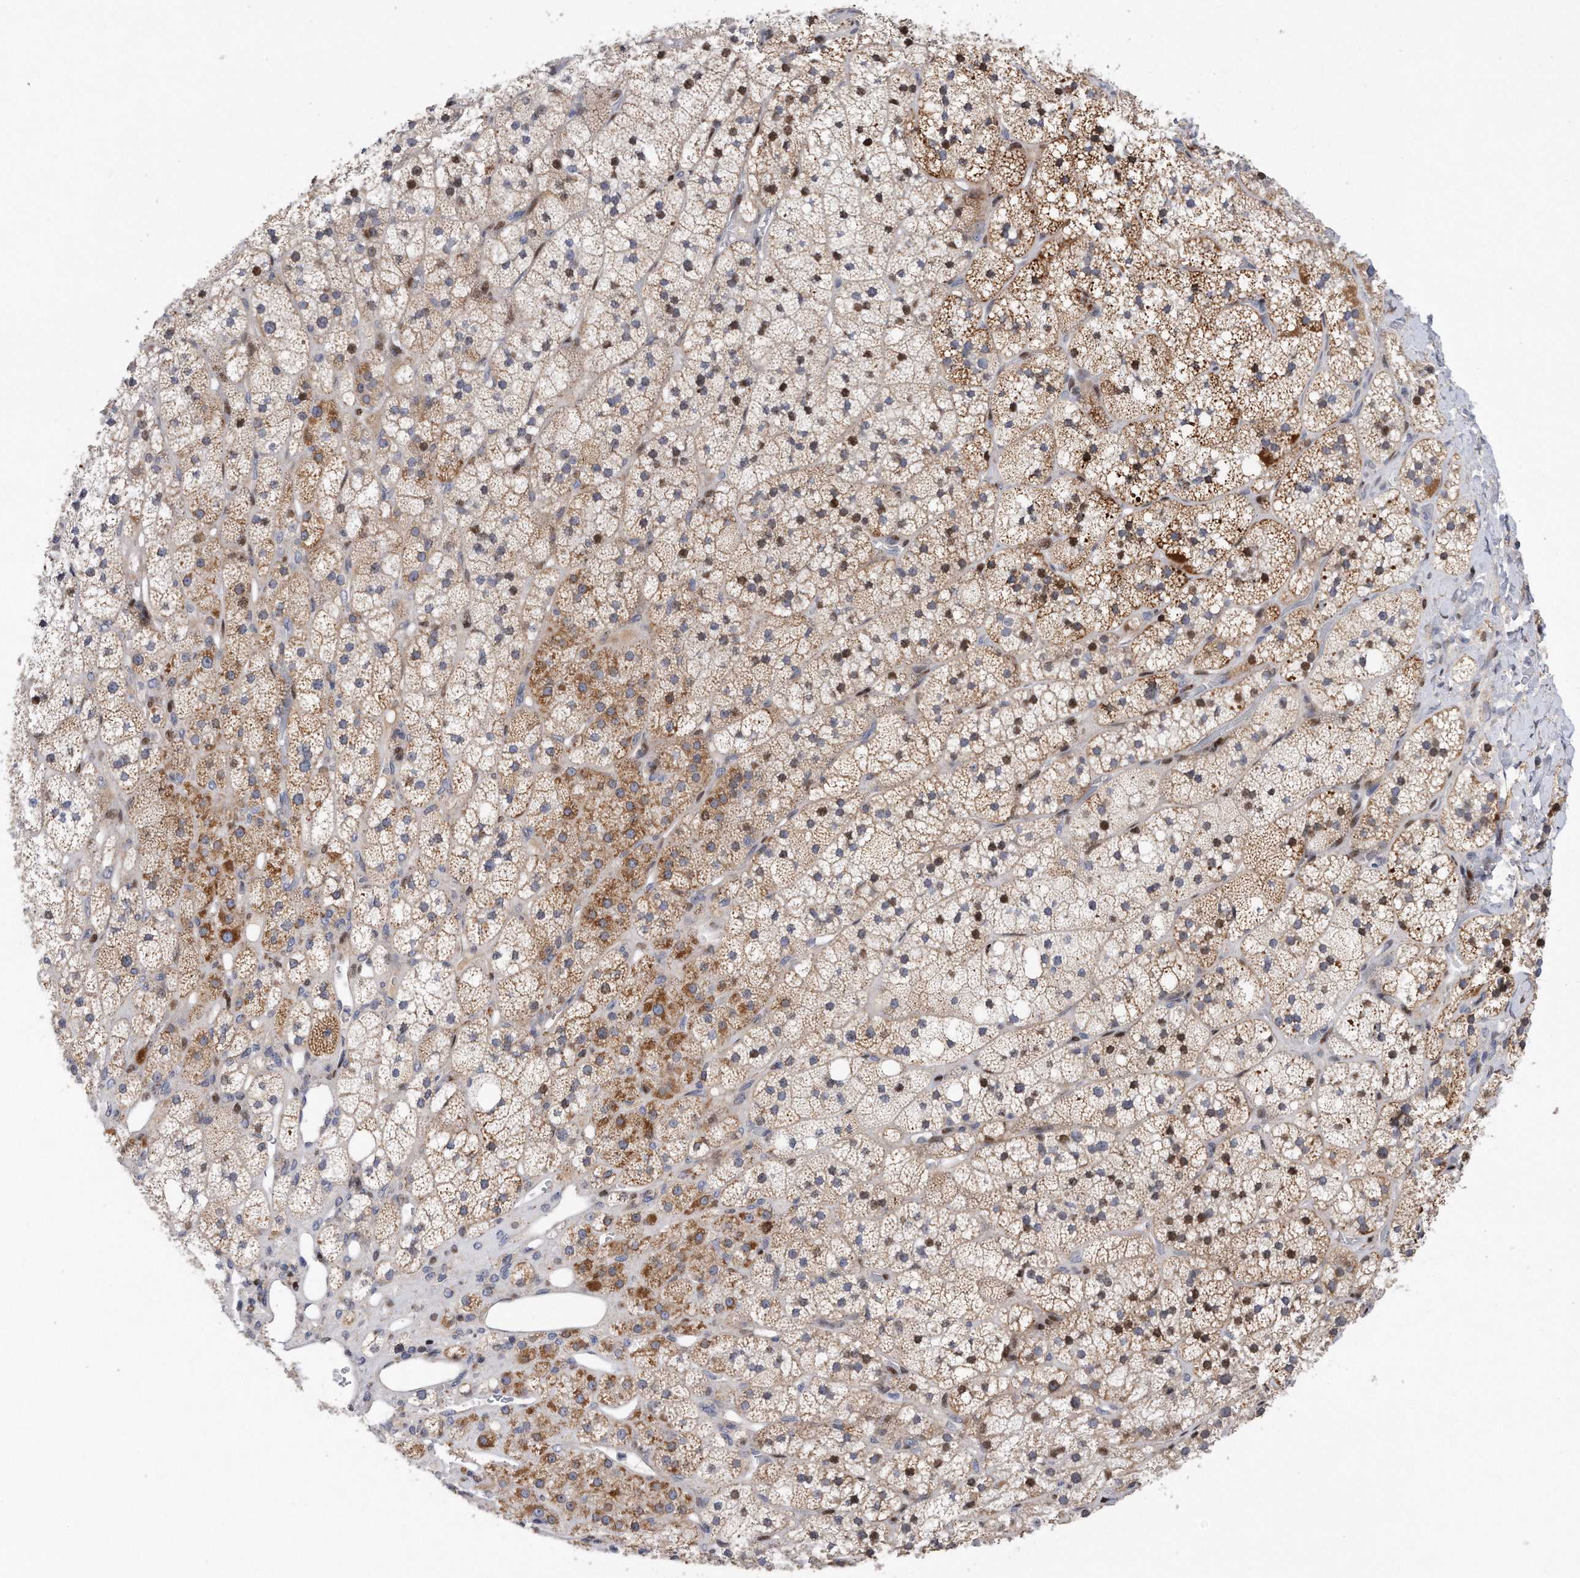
{"staining": {"intensity": "moderate", "quantity": "25%-75%", "location": "cytoplasmic/membranous,nuclear"}, "tissue": "adrenal gland", "cell_type": "Glandular cells", "image_type": "normal", "snomed": [{"axis": "morphology", "description": "Normal tissue, NOS"}, {"axis": "topography", "description": "Adrenal gland"}], "caption": "Protein expression analysis of unremarkable human adrenal gland reveals moderate cytoplasmic/membranous,nuclear positivity in about 25%-75% of glandular cells. The staining was performed using DAB, with brown indicating positive protein expression. Nuclei are stained blue with hematoxylin.", "gene": "CDH12", "patient": {"sex": "male", "age": 61}}